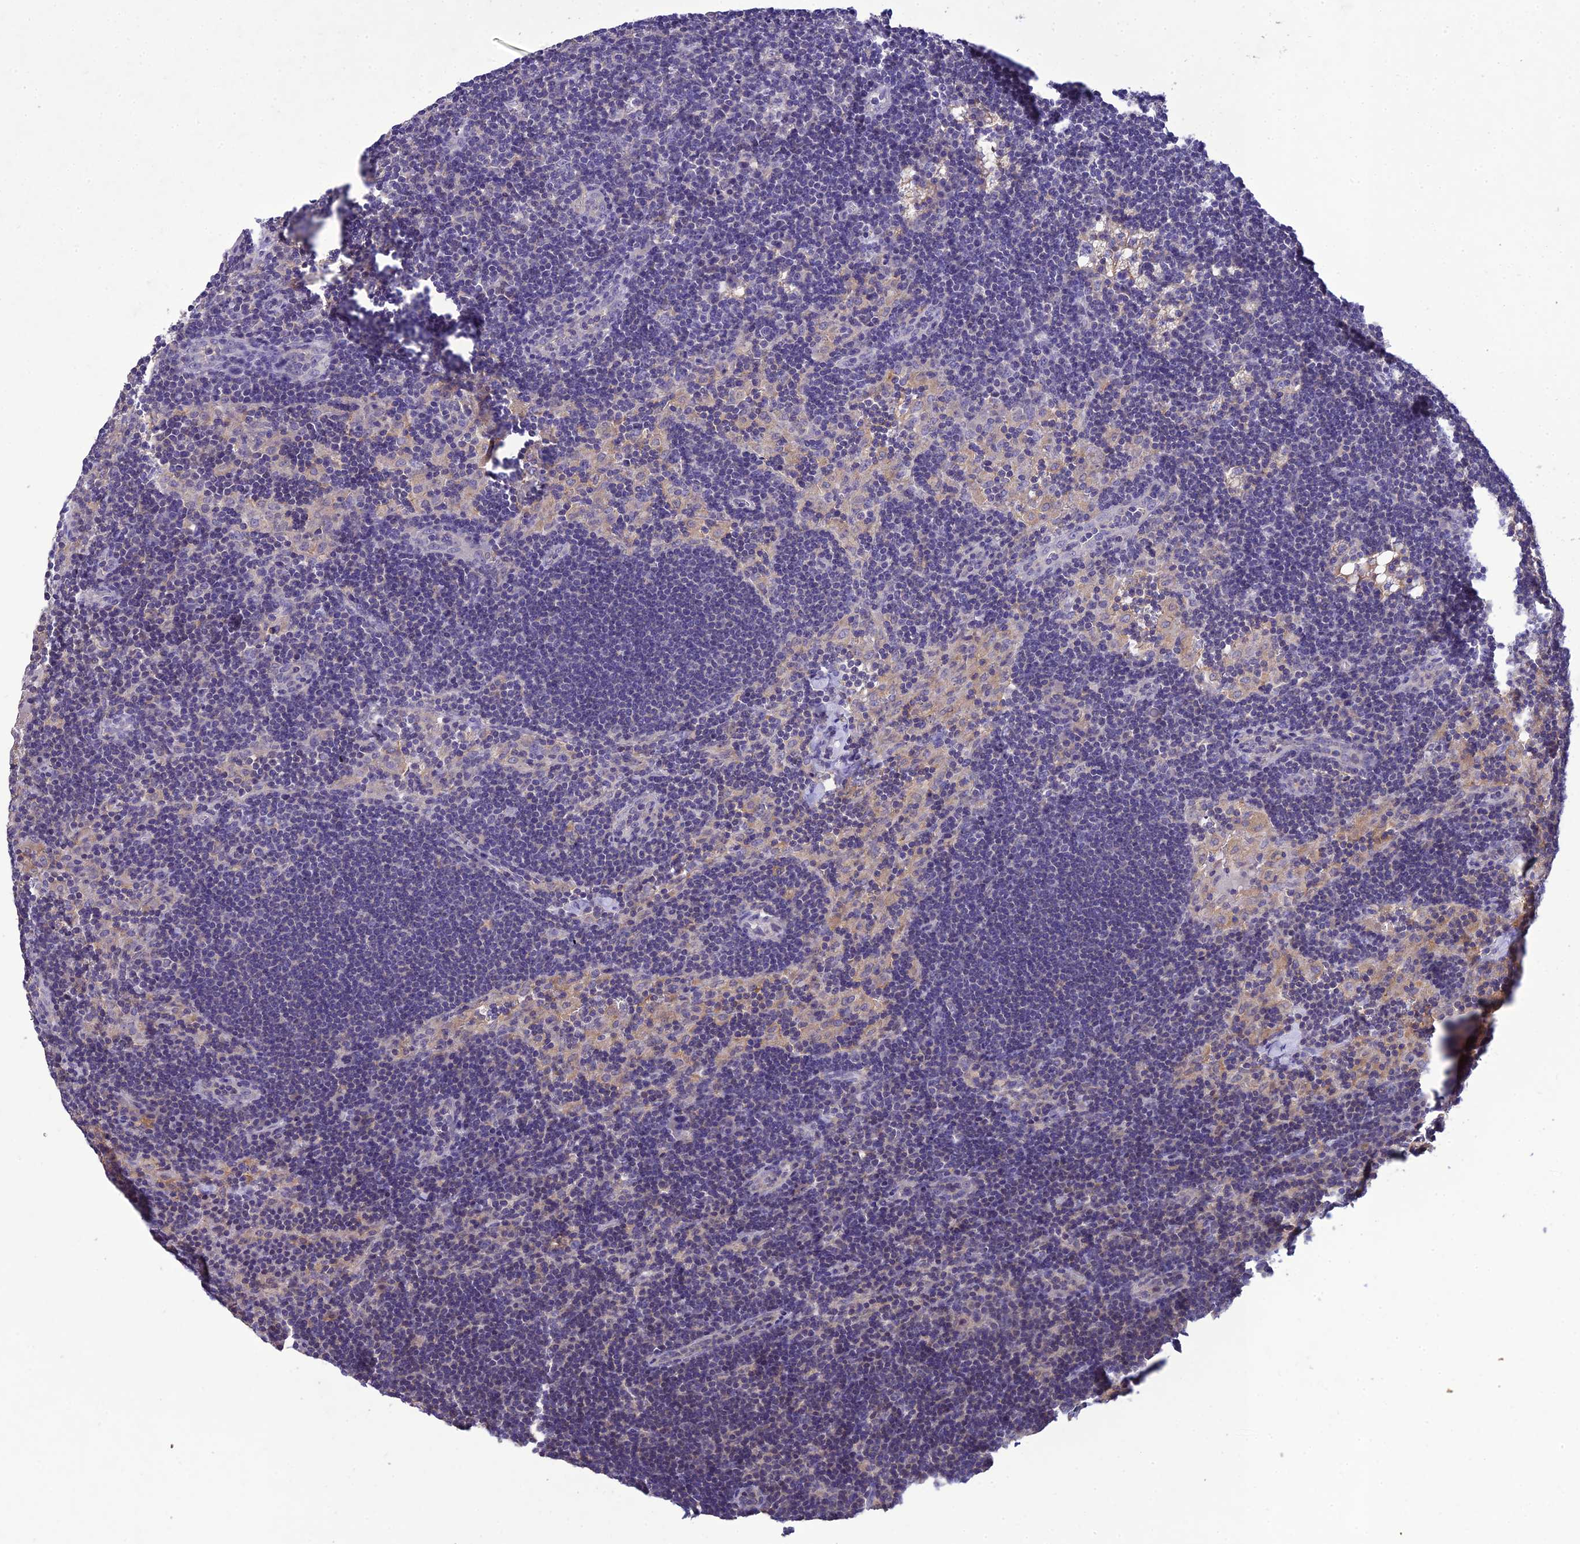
{"staining": {"intensity": "negative", "quantity": "none", "location": "none"}, "tissue": "lymph node", "cell_type": "Germinal center cells", "image_type": "normal", "snomed": [{"axis": "morphology", "description": "Normal tissue, NOS"}, {"axis": "topography", "description": "Lymph node"}], "caption": "This is an immunohistochemistry (IHC) histopathology image of benign human lymph node. There is no positivity in germinal center cells.", "gene": "SNX24", "patient": {"sex": "male", "age": 24}}